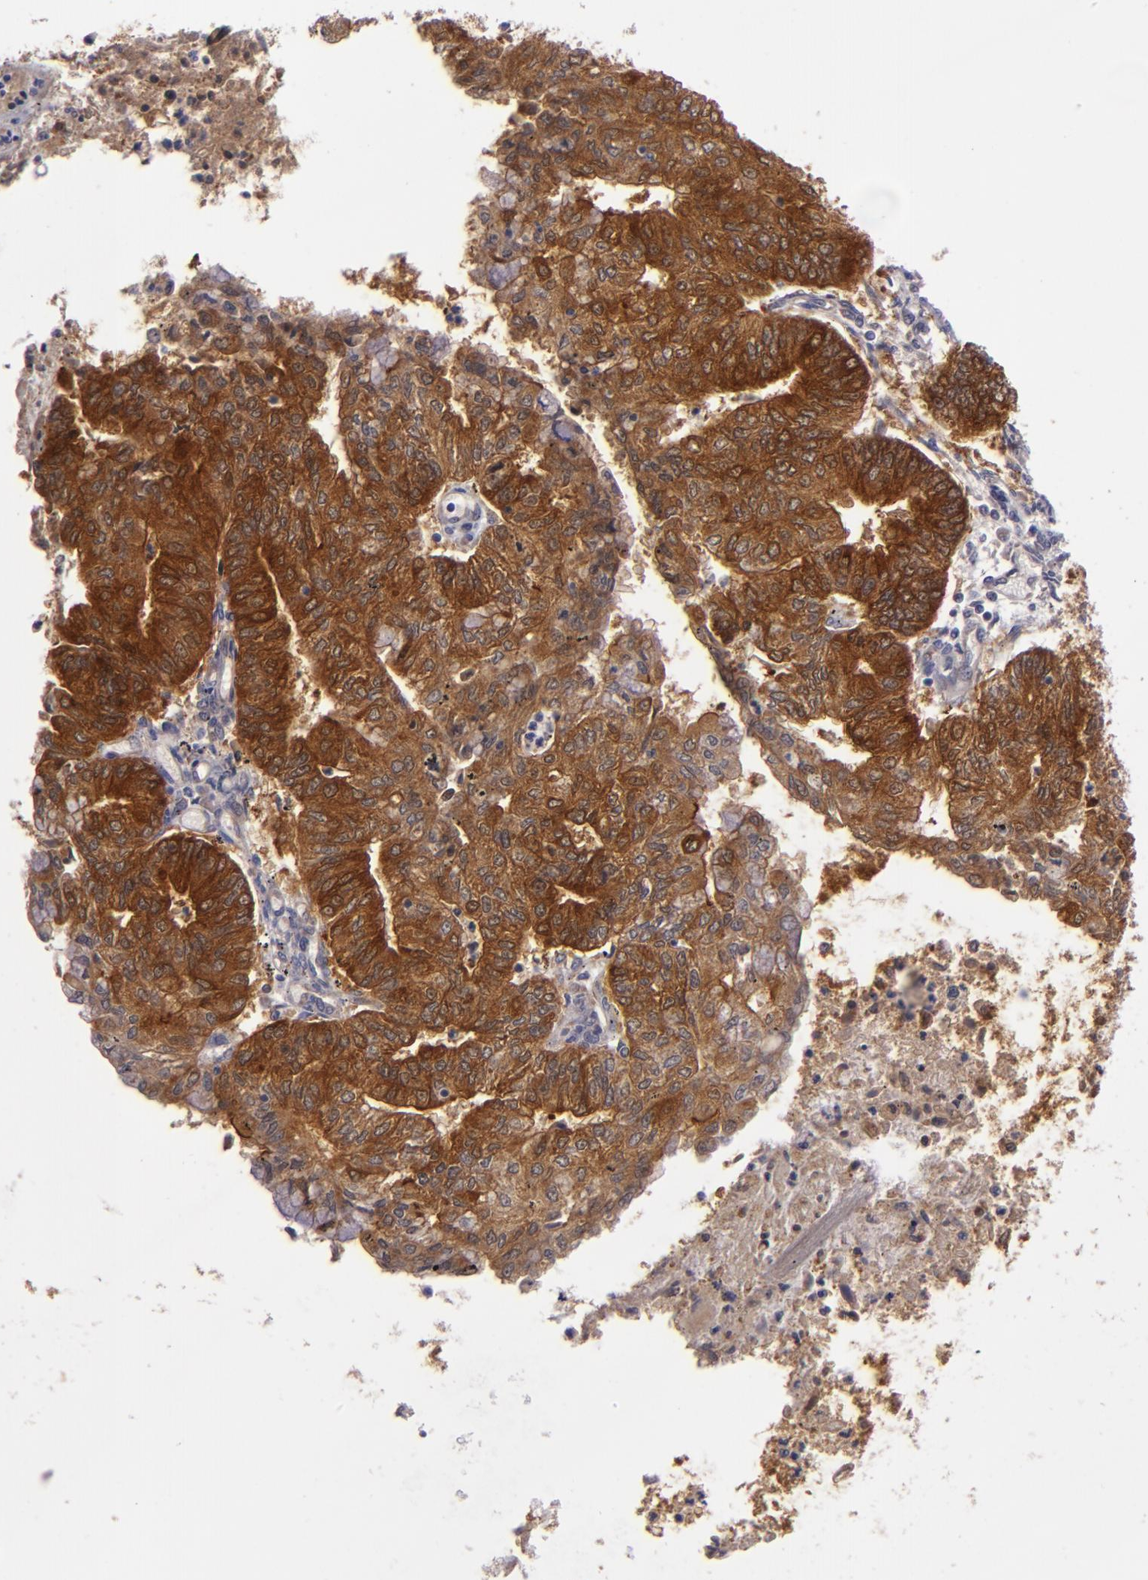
{"staining": {"intensity": "strong", "quantity": ">75%", "location": "cytoplasmic/membranous"}, "tissue": "endometrial cancer", "cell_type": "Tumor cells", "image_type": "cancer", "snomed": [{"axis": "morphology", "description": "Adenocarcinoma, NOS"}, {"axis": "topography", "description": "Endometrium"}], "caption": "Strong cytoplasmic/membranous positivity for a protein is appreciated in approximately >75% of tumor cells of endometrial cancer (adenocarcinoma) using immunohistochemistry (IHC).", "gene": "SH2D4A", "patient": {"sex": "female", "age": 59}}